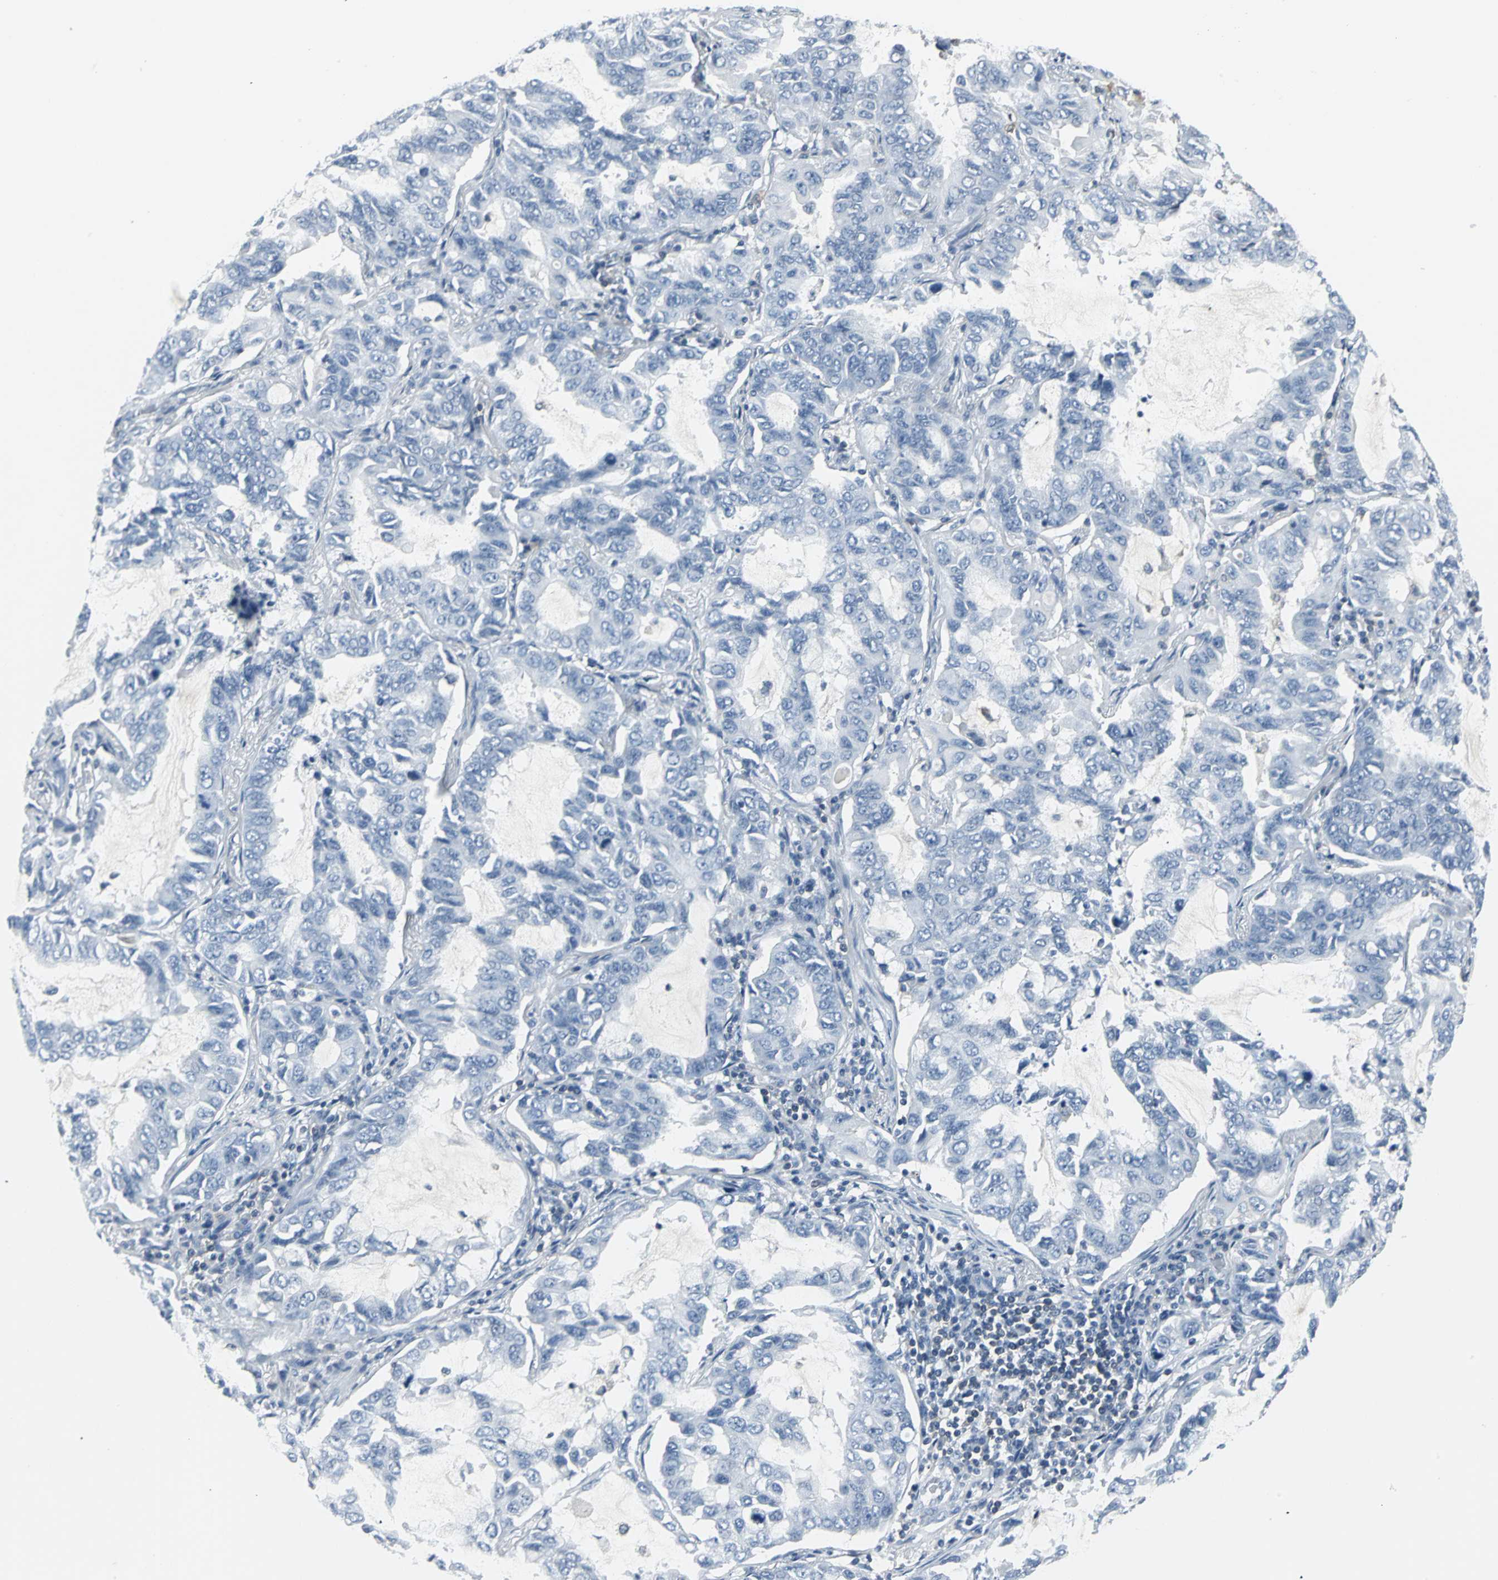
{"staining": {"intensity": "negative", "quantity": "none", "location": "none"}, "tissue": "lung cancer", "cell_type": "Tumor cells", "image_type": "cancer", "snomed": [{"axis": "morphology", "description": "Adenocarcinoma, NOS"}, {"axis": "topography", "description": "Lung"}], "caption": "An IHC histopathology image of lung cancer is shown. There is no staining in tumor cells of lung cancer.", "gene": "IQGAP2", "patient": {"sex": "male", "age": 64}}